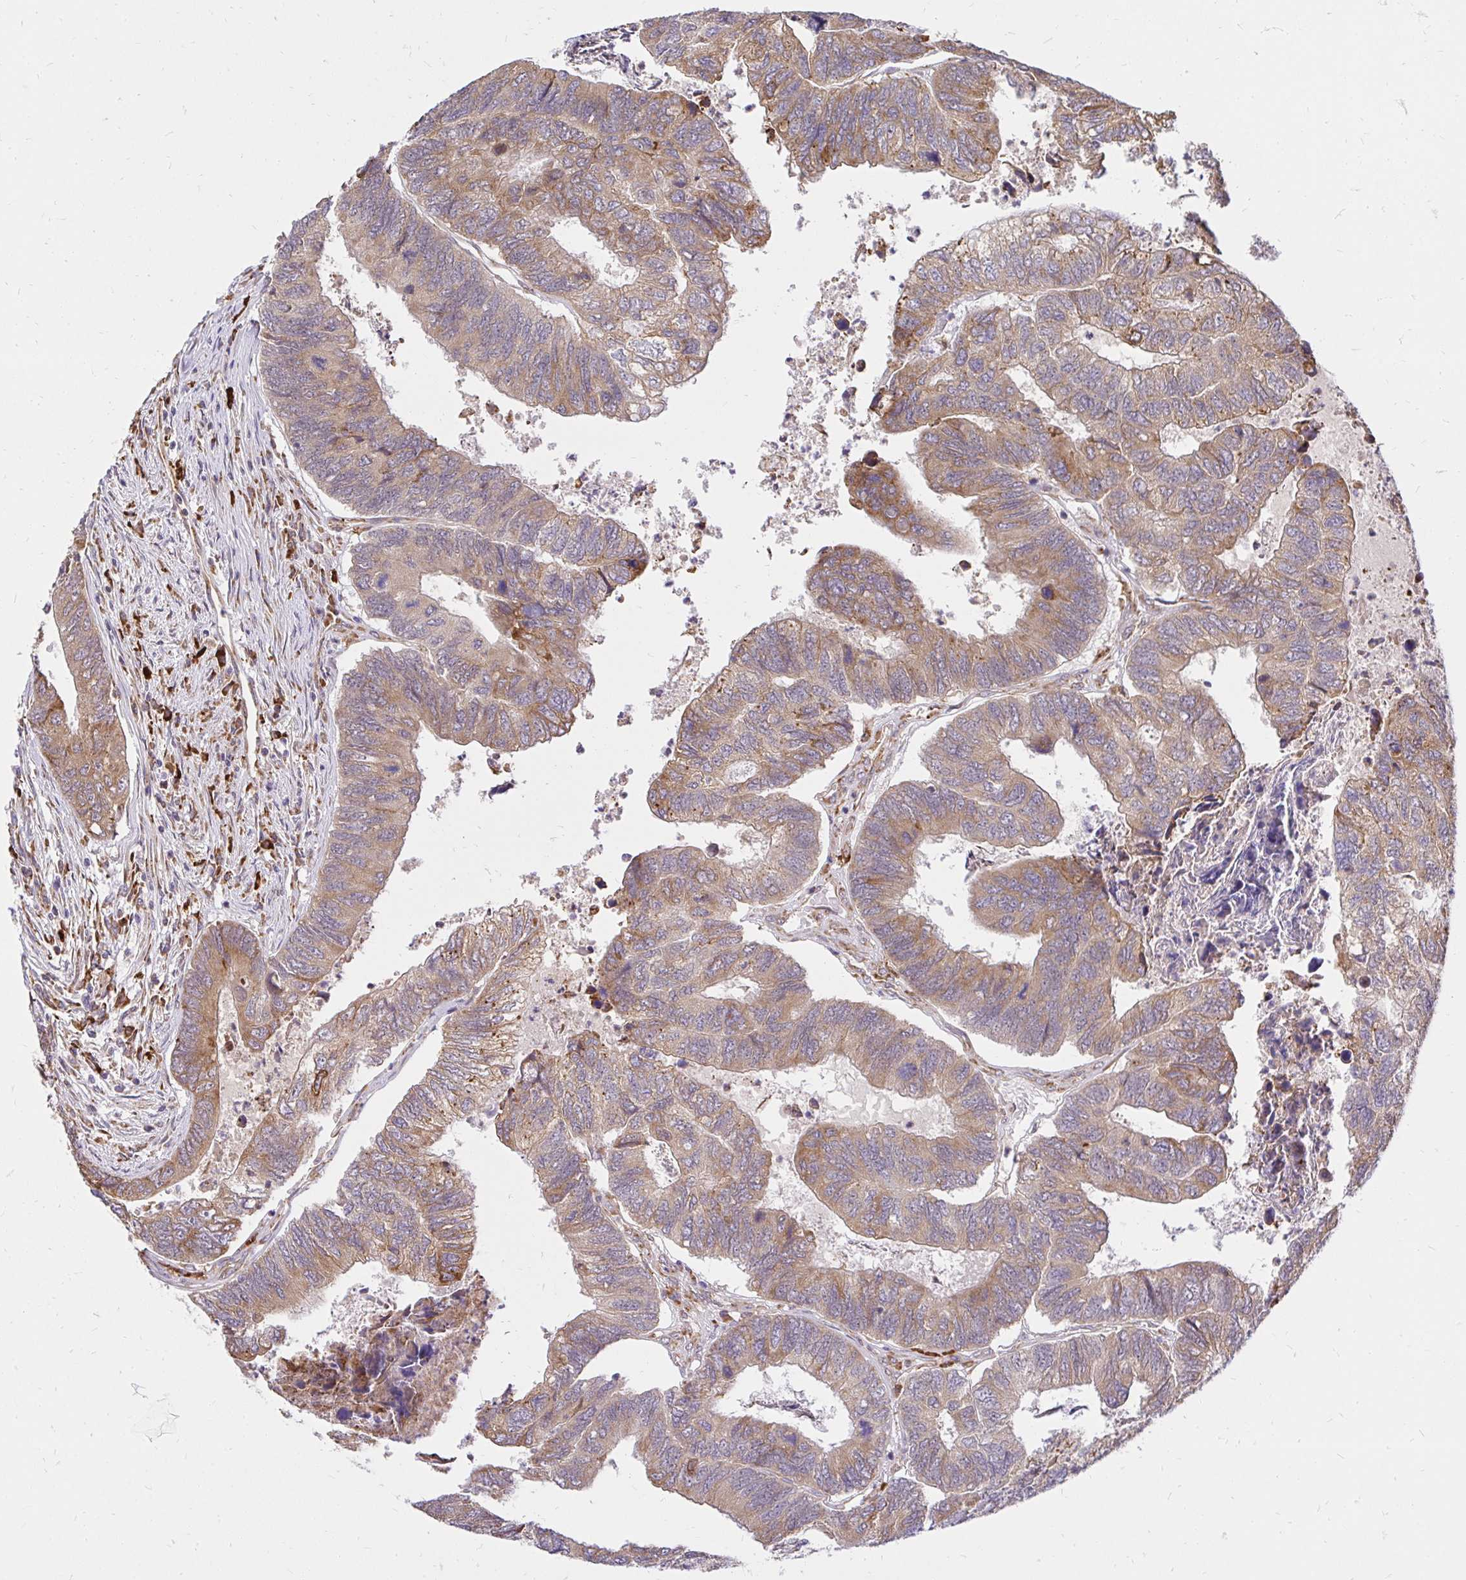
{"staining": {"intensity": "moderate", "quantity": ">75%", "location": "cytoplasmic/membranous"}, "tissue": "colorectal cancer", "cell_type": "Tumor cells", "image_type": "cancer", "snomed": [{"axis": "morphology", "description": "Adenocarcinoma, NOS"}, {"axis": "topography", "description": "Colon"}], "caption": "High-magnification brightfield microscopy of colorectal adenocarcinoma stained with DAB (3,3'-diaminobenzidine) (brown) and counterstained with hematoxylin (blue). tumor cells exhibit moderate cytoplasmic/membranous expression is identified in approximately>75% of cells. The staining was performed using DAB to visualize the protein expression in brown, while the nuclei were stained in blue with hematoxylin (Magnification: 20x).", "gene": "NAALAD2", "patient": {"sex": "female", "age": 67}}